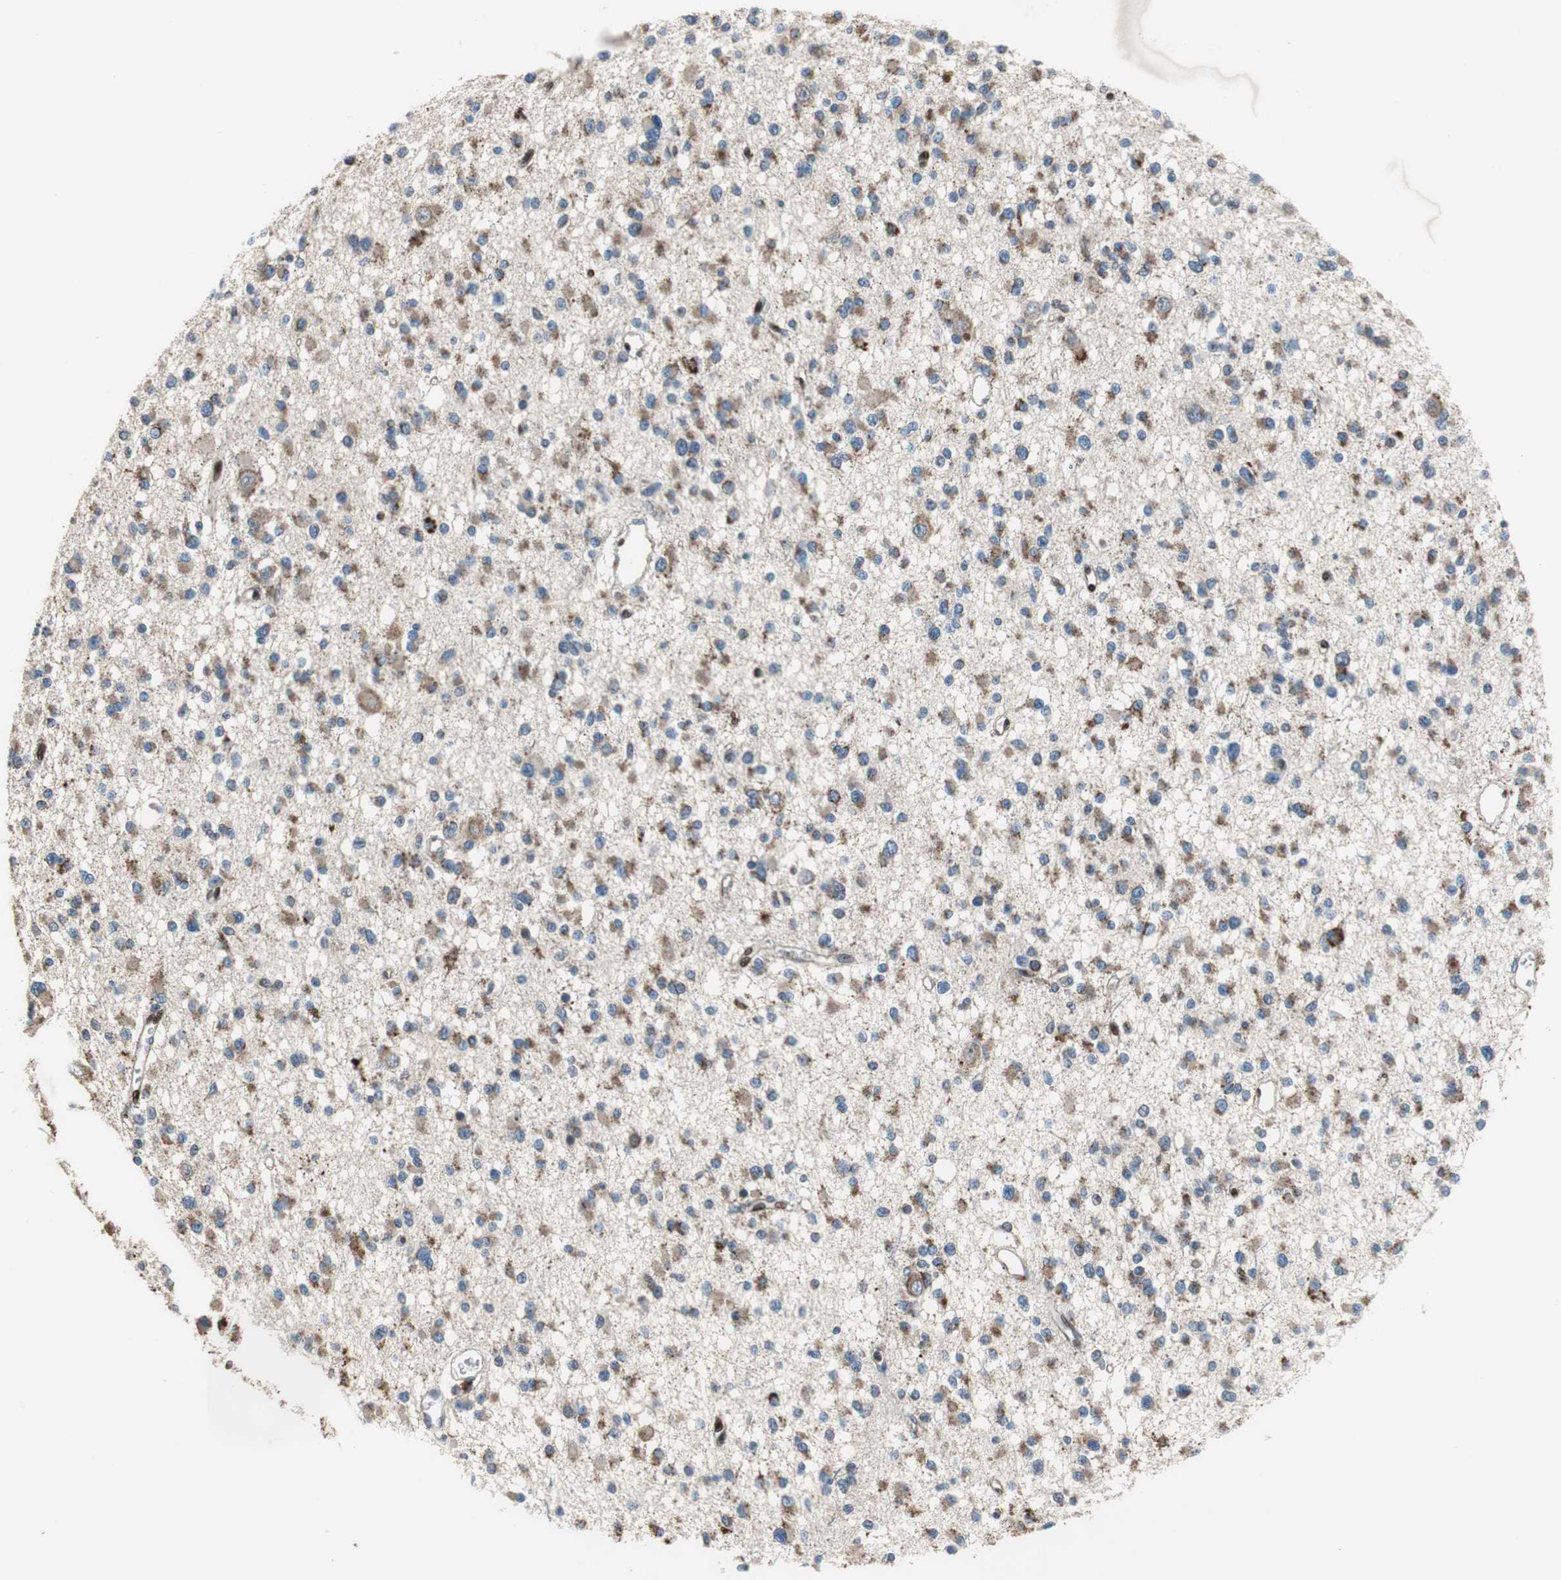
{"staining": {"intensity": "moderate", "quantity": ">75%", "location": "cytoplasmic/membranous"}, "tissue": "glioma", "cell_type": "Tumor cells", "image_type": "cancer", "snomed": [{"axis": "morphology", "description": "Glioma, malignant, Low grade"}, {"axis": "topography", "description": "Brain"}], "caption": "Immunohistochemistry (IHC) (DAB (3,3'-diaminobenzidine)) staining of human malignant glioma (low-grade) demonstrates moderate cytoplasmic/membranous protein positivity in approximately >75% of tumor cells.", "gene": "PI4KB", "patient": {"sex": "female", "age": 22}}